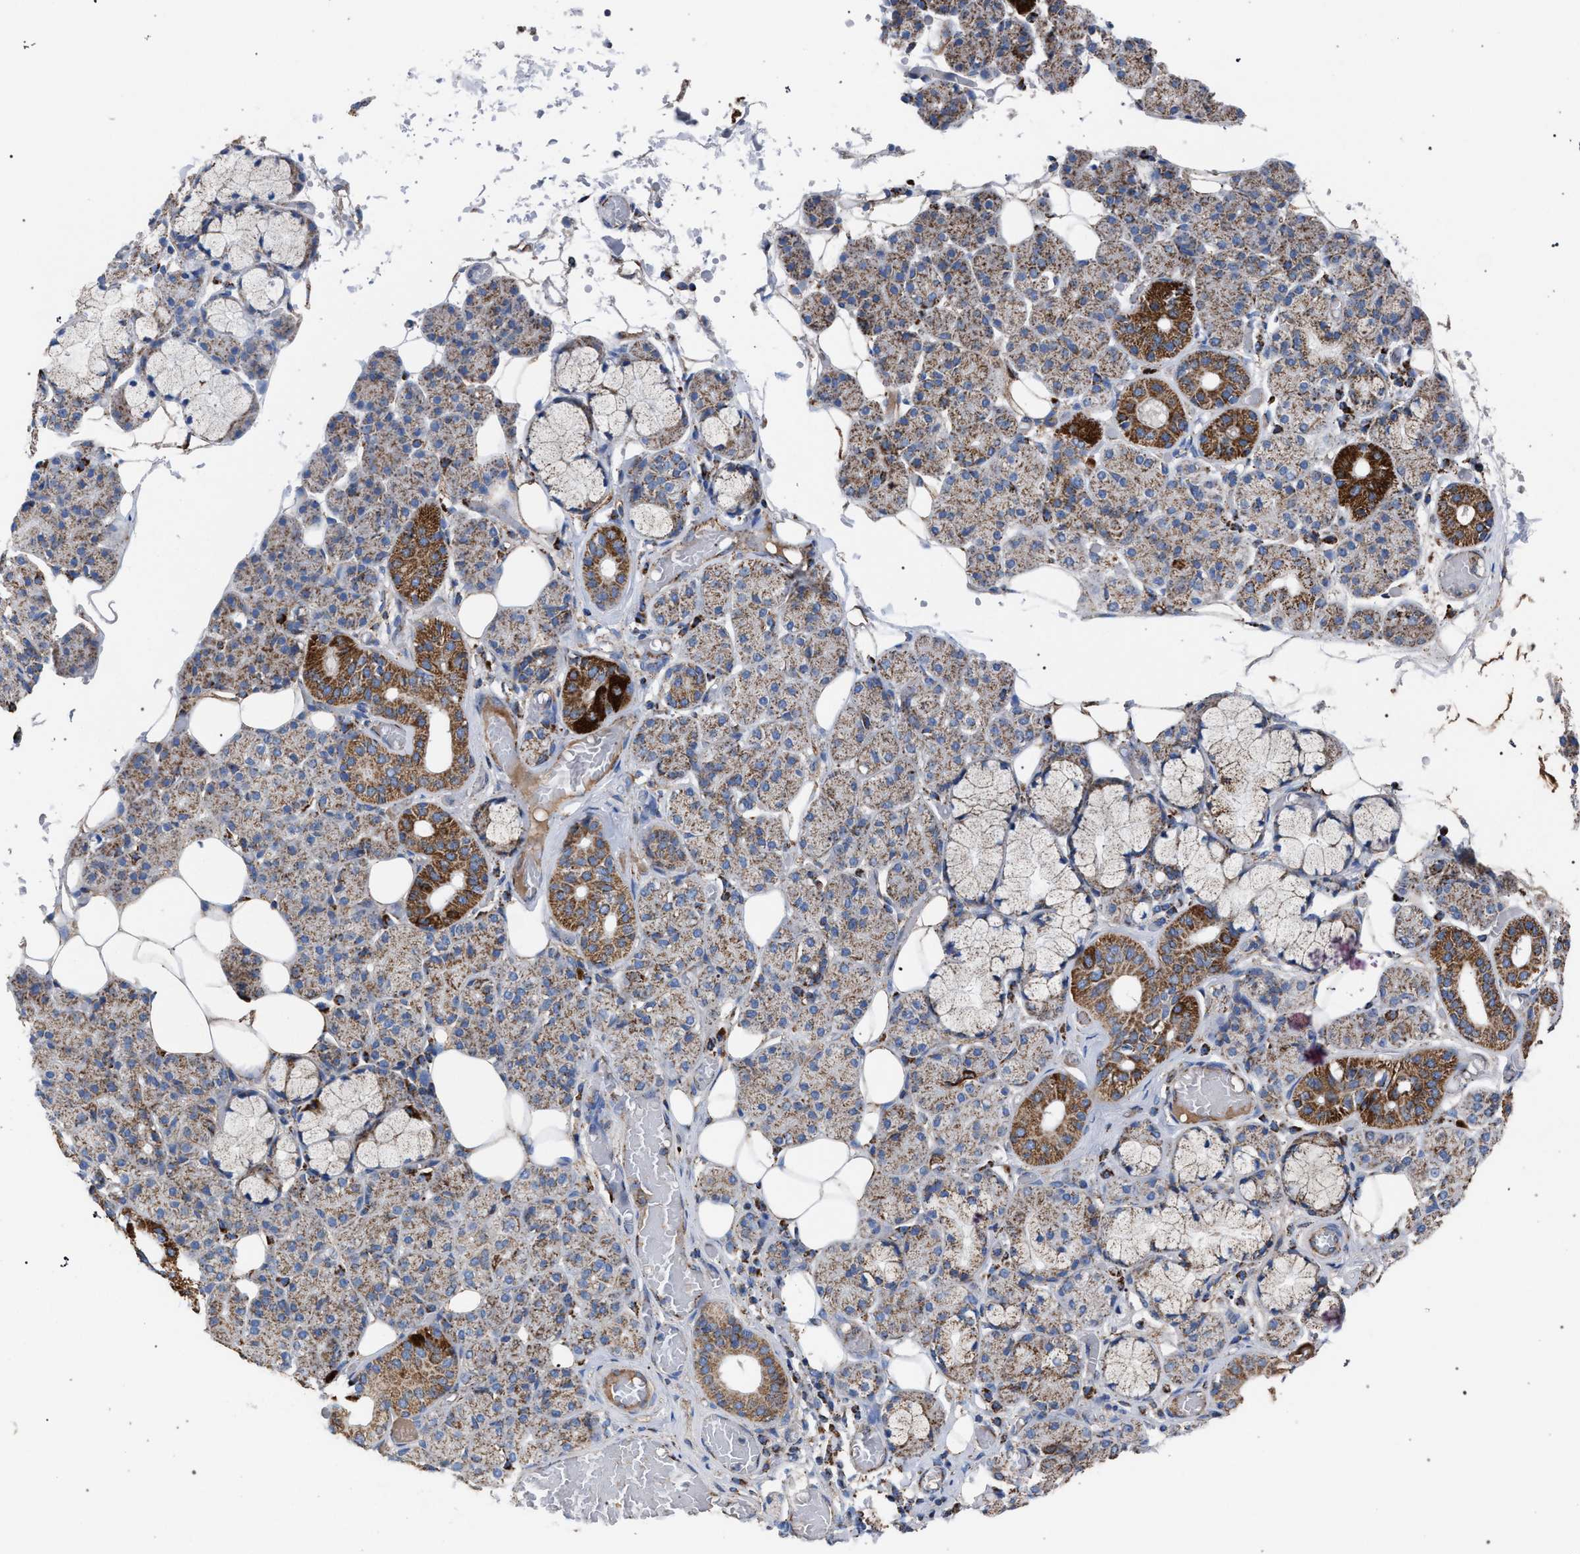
{"staining": {"intensity": "strong", "quantity": "<25%", "location": "cytoplasmic/membranous"}, "tissue": "salivary gland", "cell_type": "Glandular cells", "image_type": "normal", "snomed": [{"axis": "morphology", "description": "Normal tissue, NOS"}, {"axis": "topography", "description": "Salivary gland"}], "caption": "Strong cytoplasmic/membranous expression is present in approximately <25% of glandular cells in benign salivary gland.", "gene": "VPS13A", "patient": {"sex": "male", "age": 63}}